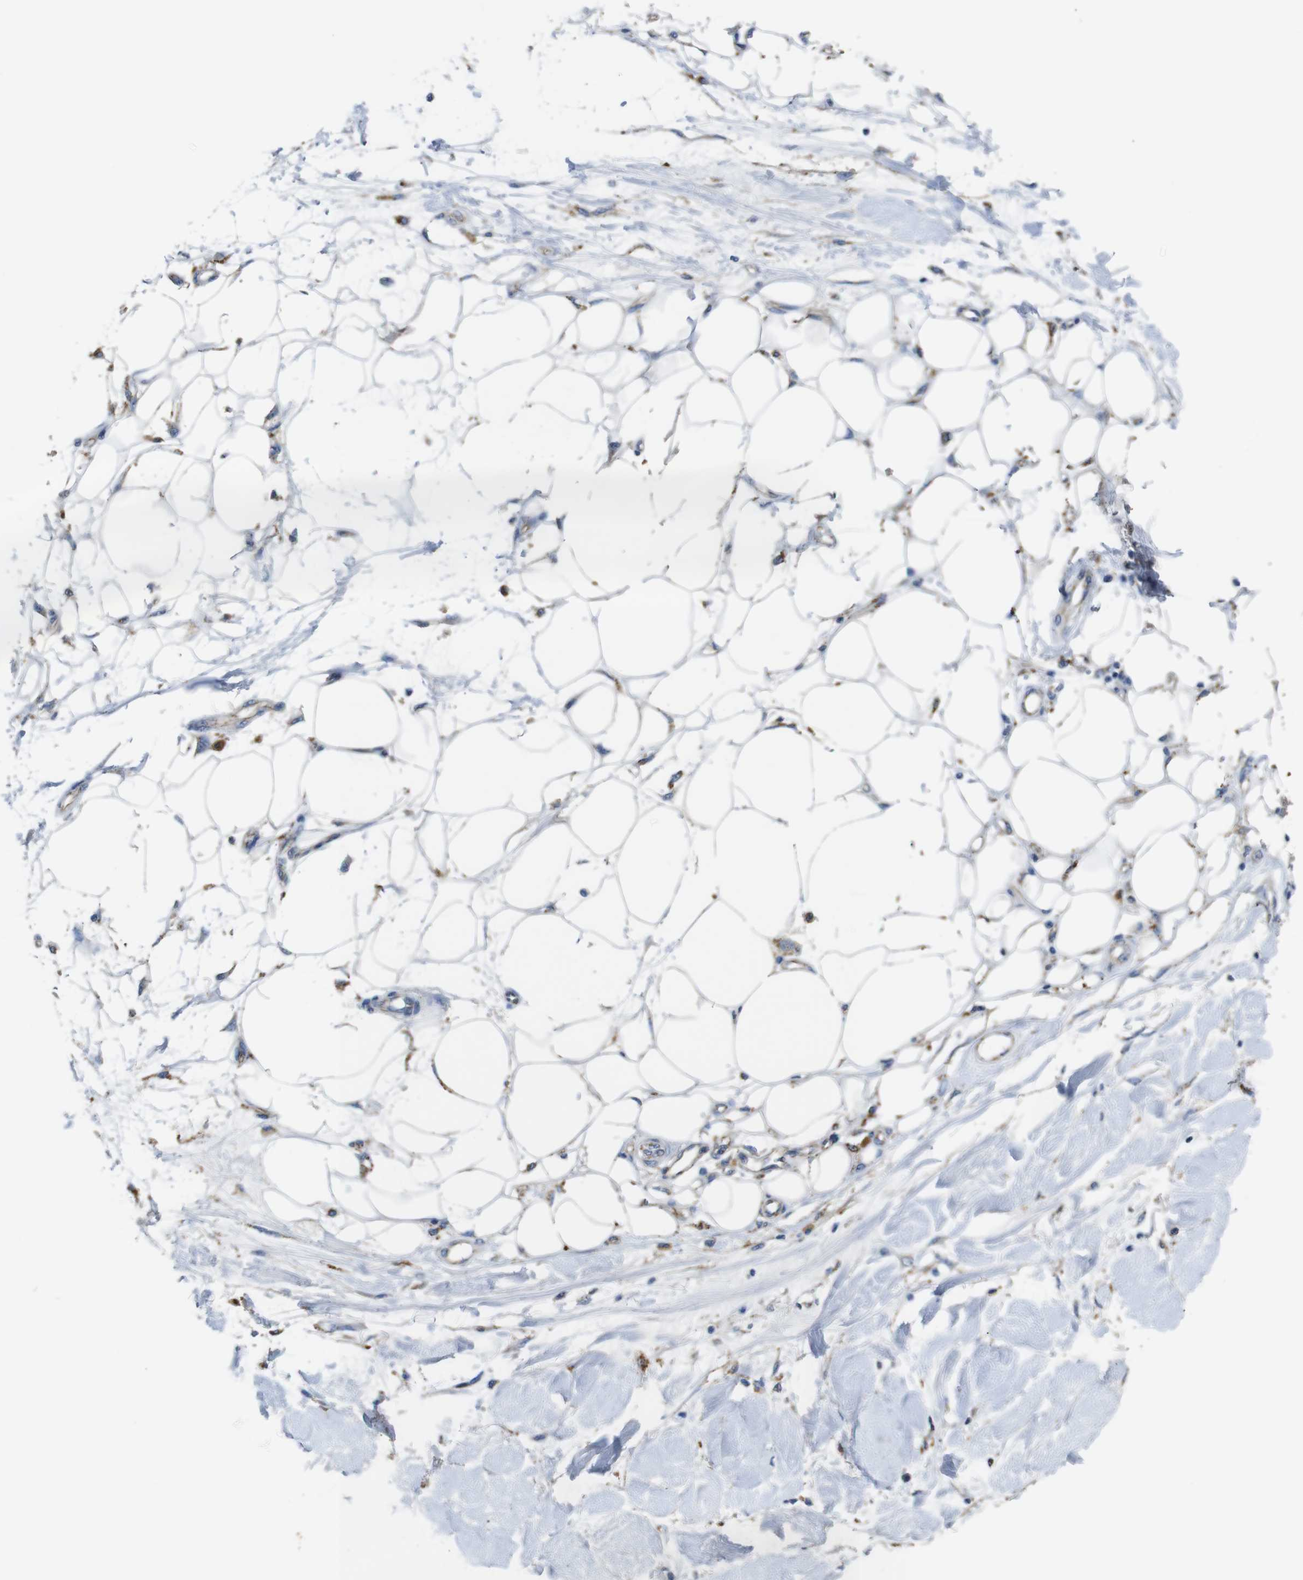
{"staining": {"intensity": "negative", "quantity": "none", "location": "none"}, "tissue": "adipose tissue", "cell_type": "Adipocytes", "image_type": "normal", "snomed": [{"axis": "morphology", "description": "Normal tissue, NOS"}, {"axis": "morphology", "description": "Squamous cell carcinoma, NOS"}, {"axis": "topography", "description": "Skin"}, {"axis": "topography", "description": "Peripheral nerve tissue"}], "caption": "Protein analysis of benign adipose tissue demonstrates no significant expression in adipocytes.", "gene": "NHLRC3", "patient": {"sex": "male", "age": 83}}